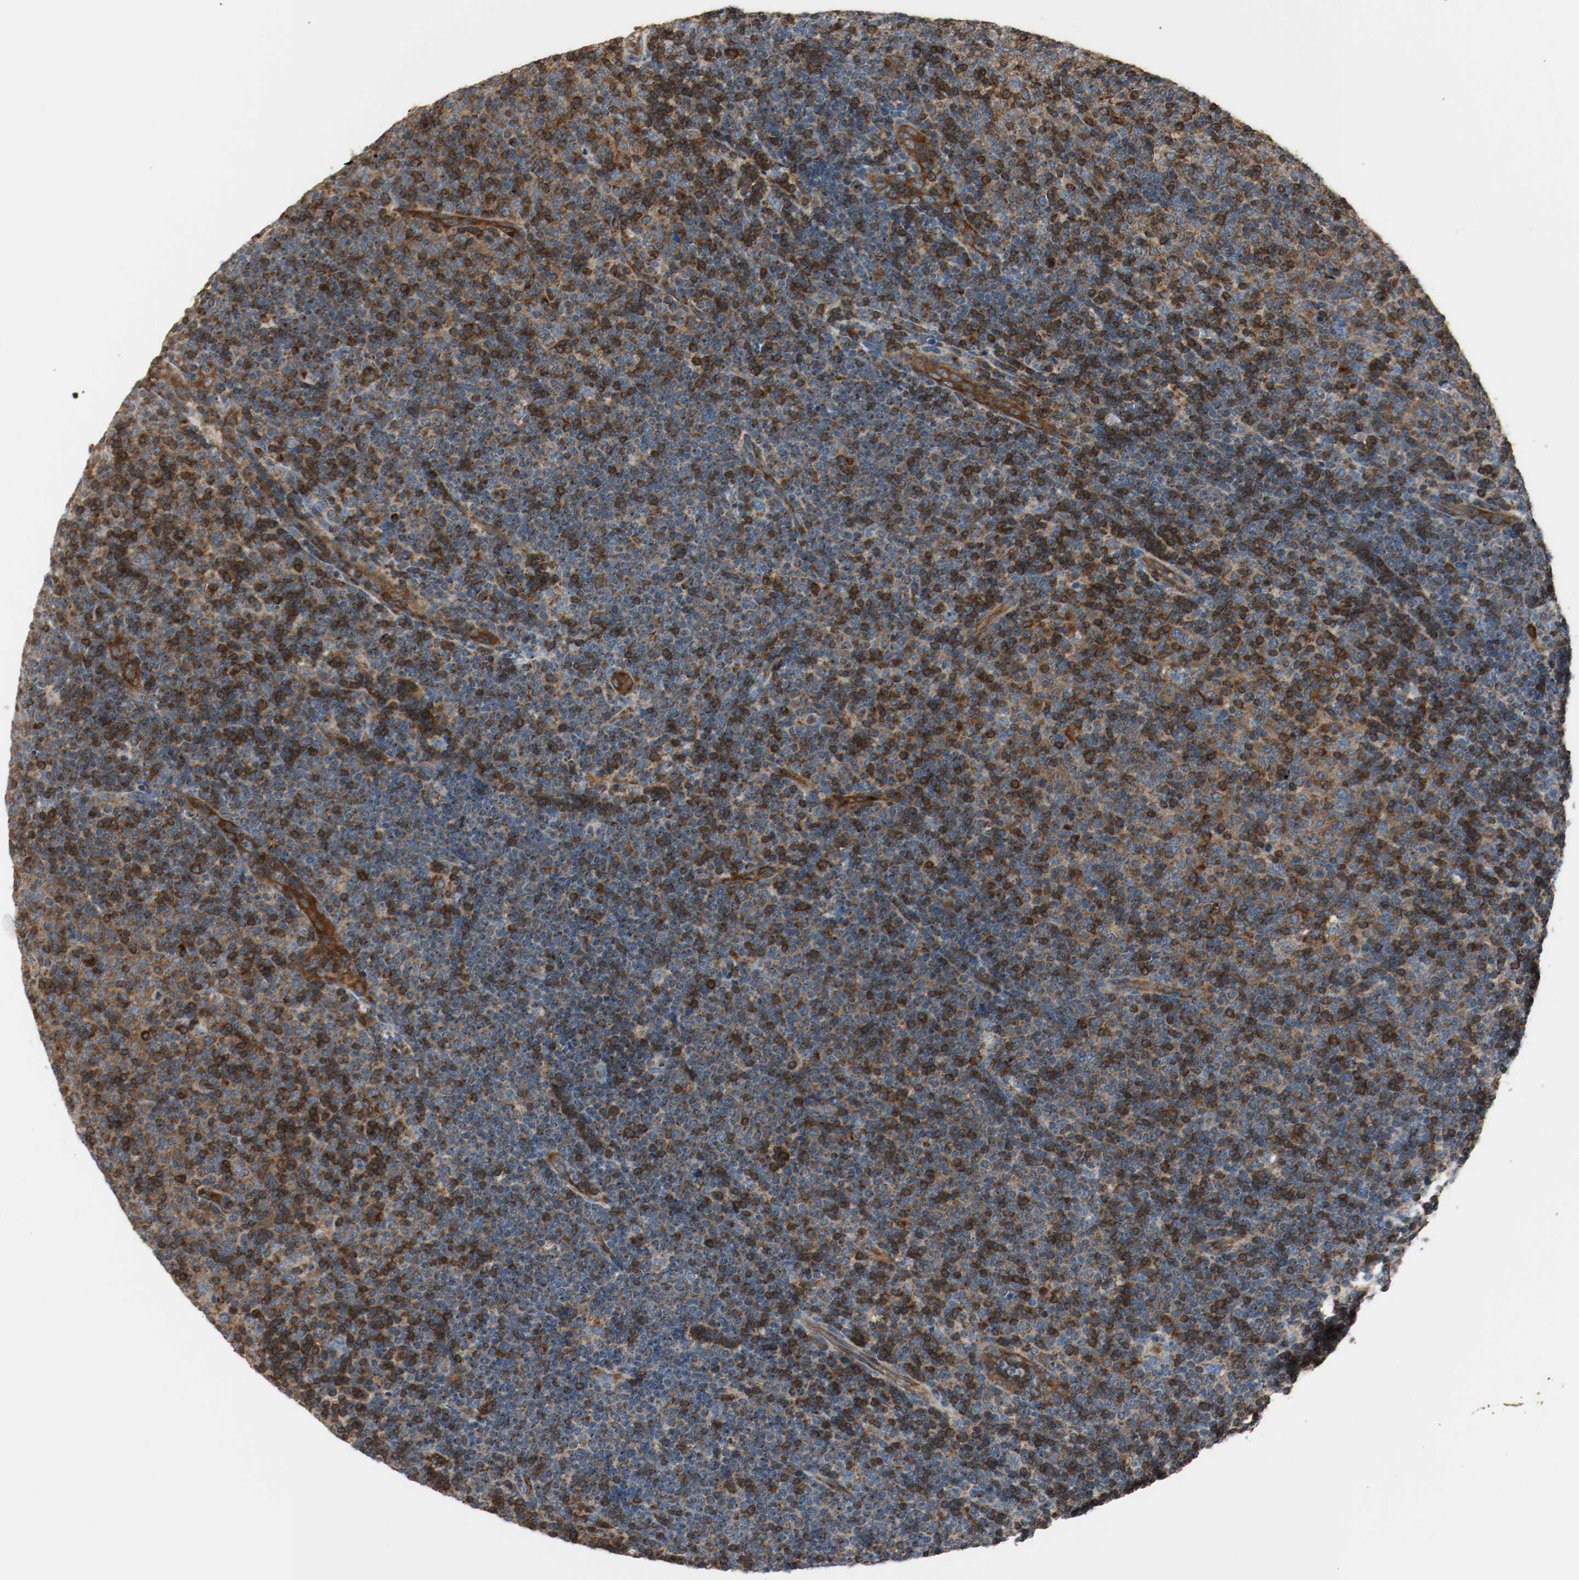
{"staining": {"intensity": "strong", "quantity": ">75%", "location": "cytoplasmic/membranous"}, "tissue": "lymphoma", "cell_type": "Tumor cells", "image_type": "cancer", "snomed": [{"axis": "morphology", "description": "Malignant lymphoma, non-Hodgkin's type, Low grade"}, {"axis": "topography", "description": "Lymph node"}], "caption": "A brown stain highlights strong cytoplasmic/membranous expression of a protein in human lymphoma tumor cells.", "gene": "PLCG1", "patient": {"sex": "male", "age": 70}}